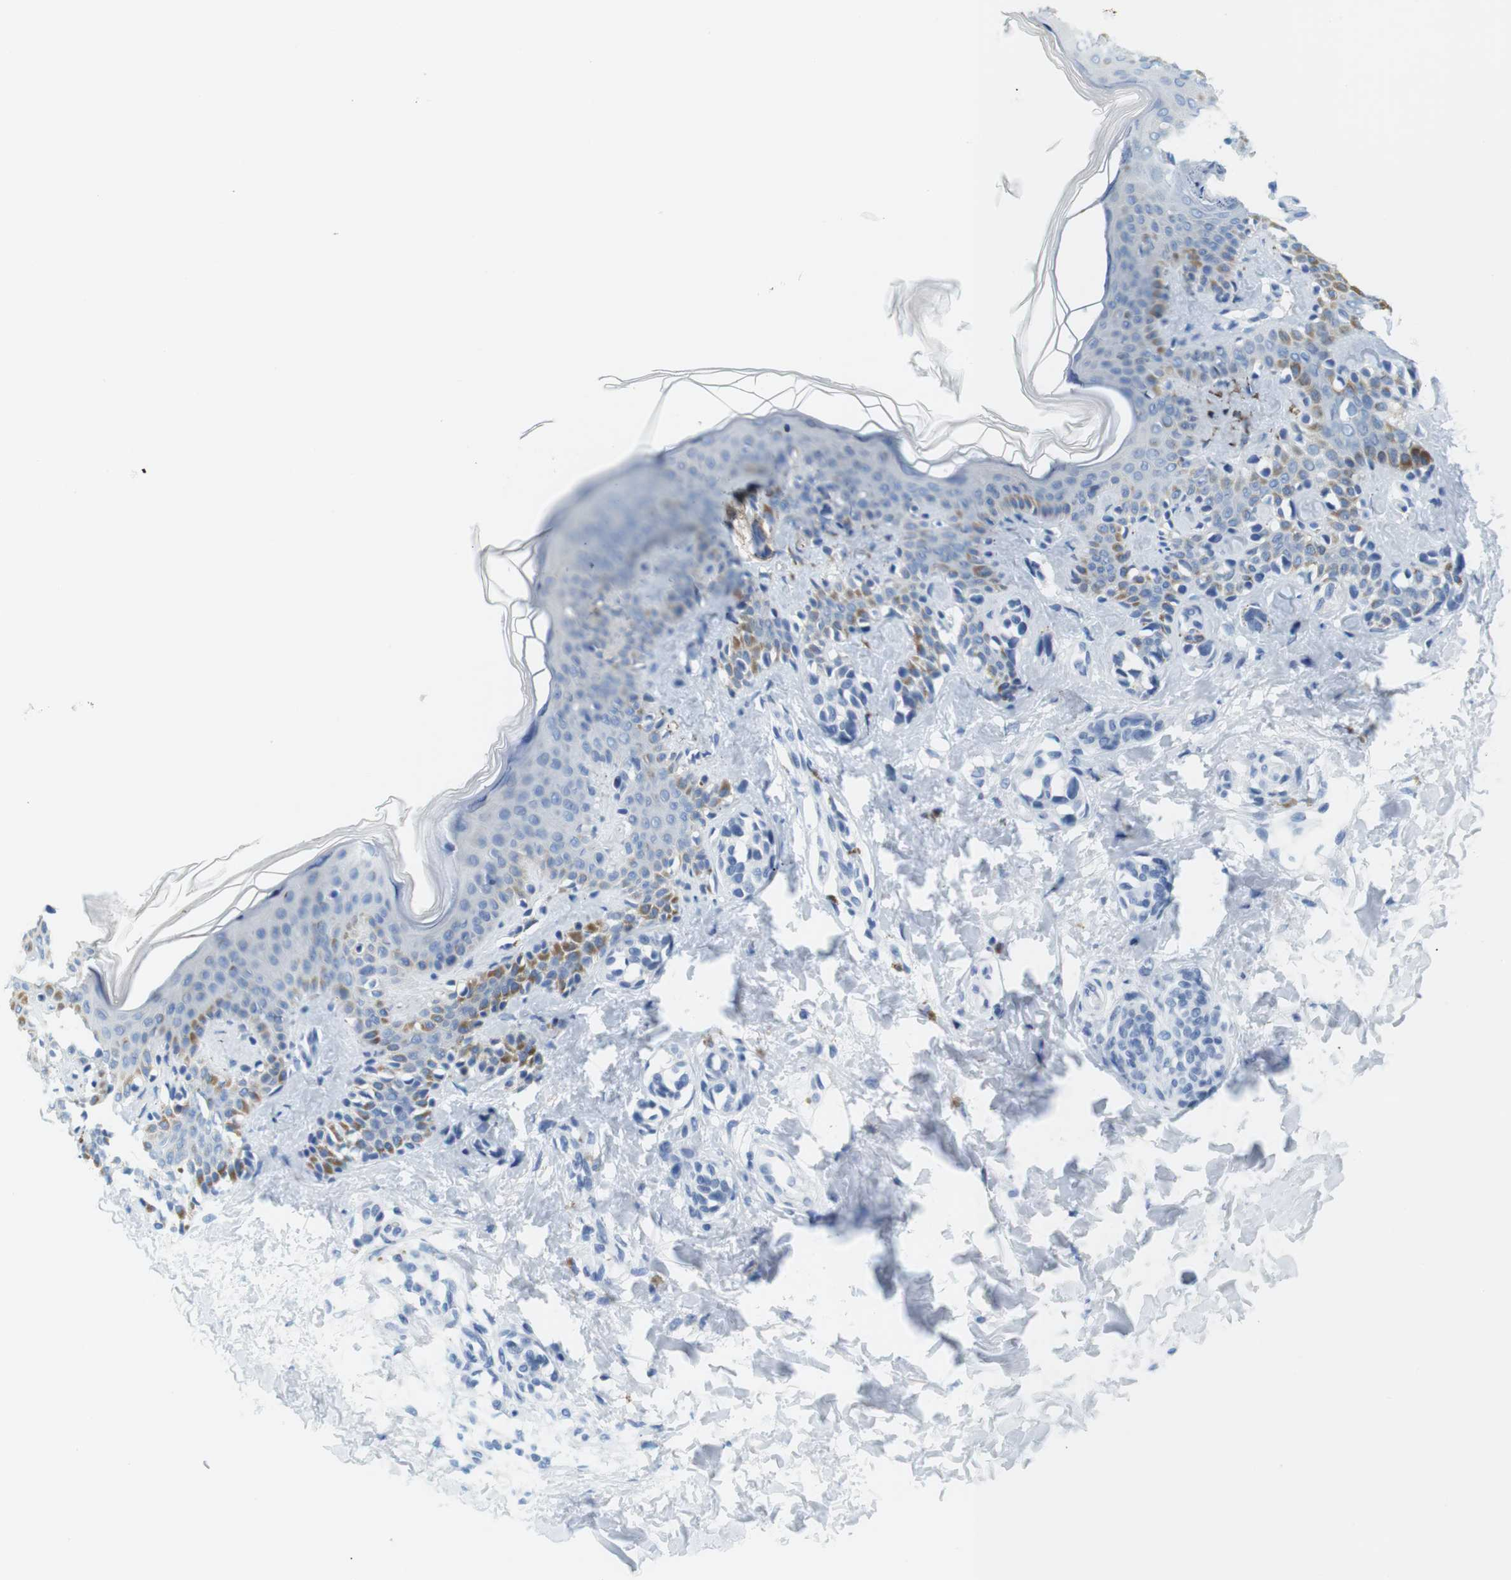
{"staining": {"intensity": "negative", "quantity": "none", "location": "none"}, "tissue": "skin", "cell_type": "Fibroblasts", "image_type": "normal", "snomed": [{"axis": "morphology", "description": "Normal tissue, NOS"}, {"axis": "topography", "description": "Skin"}], "caption": "Human skin stained for a protein using immunohistochemistry reveals no staining in fibroblasts.", "gene": "CYP2C9", "patient": {"sex": "male", "age": 16}}